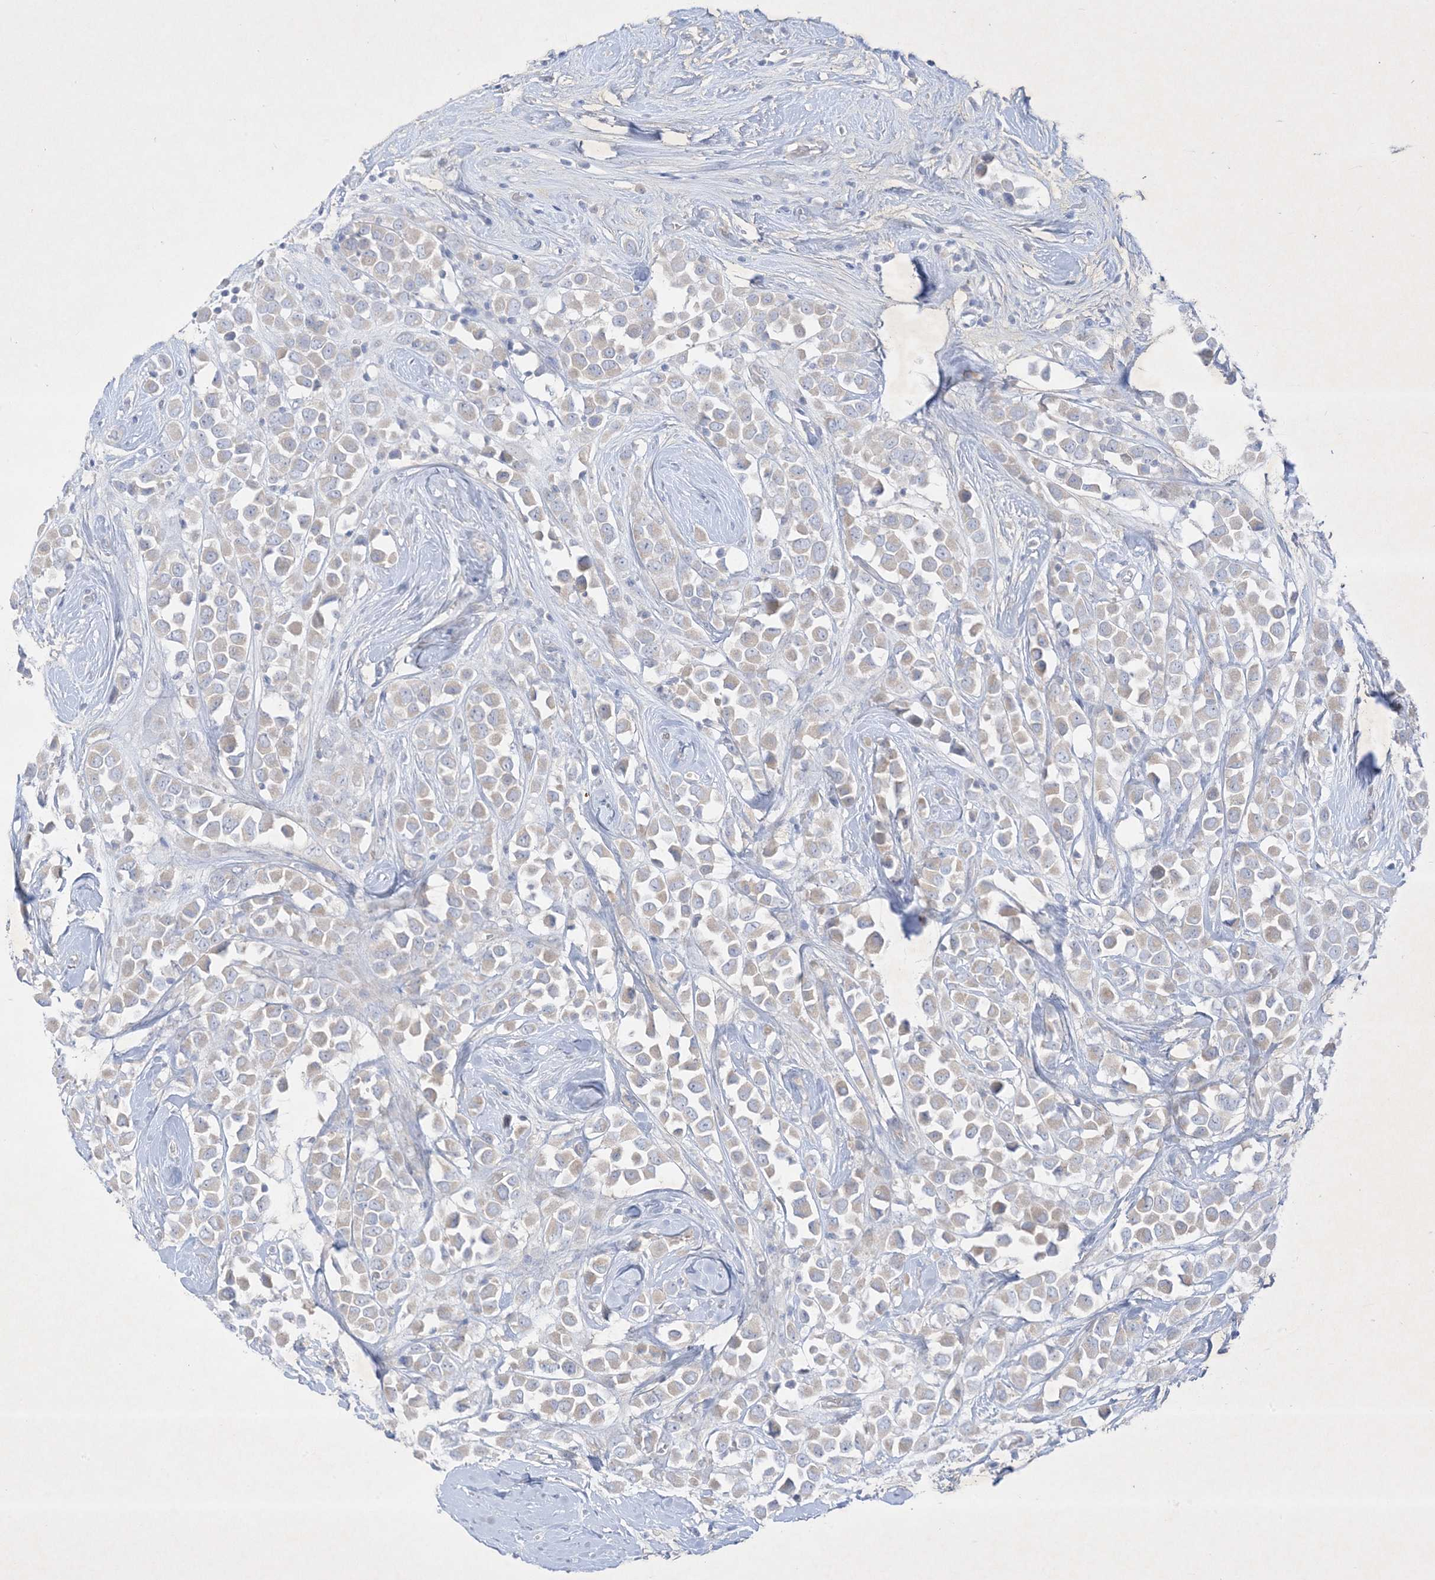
{"staining": {"intensity": "weak", "quantity": "<25%", "location": "cytoplasmic/membranous"}, "tissue": "breast cancer", "cell_type": "Tumor cells", "image_type": "cancer", "snomed": [{"axis": "morphology", "description": "Duct carcinoma"}, {"axis": "topography", "description": "Breast"}], "caption": "This micrograph is of breast invasive ductal carcinoma stained with immunohistochemistry to label a protein in brown with the nuclei are counter-stained blue. There is no expression in tumor cells.", "gene": "PLEKHA3", "patient": {"sex": "female", "age": 61}}